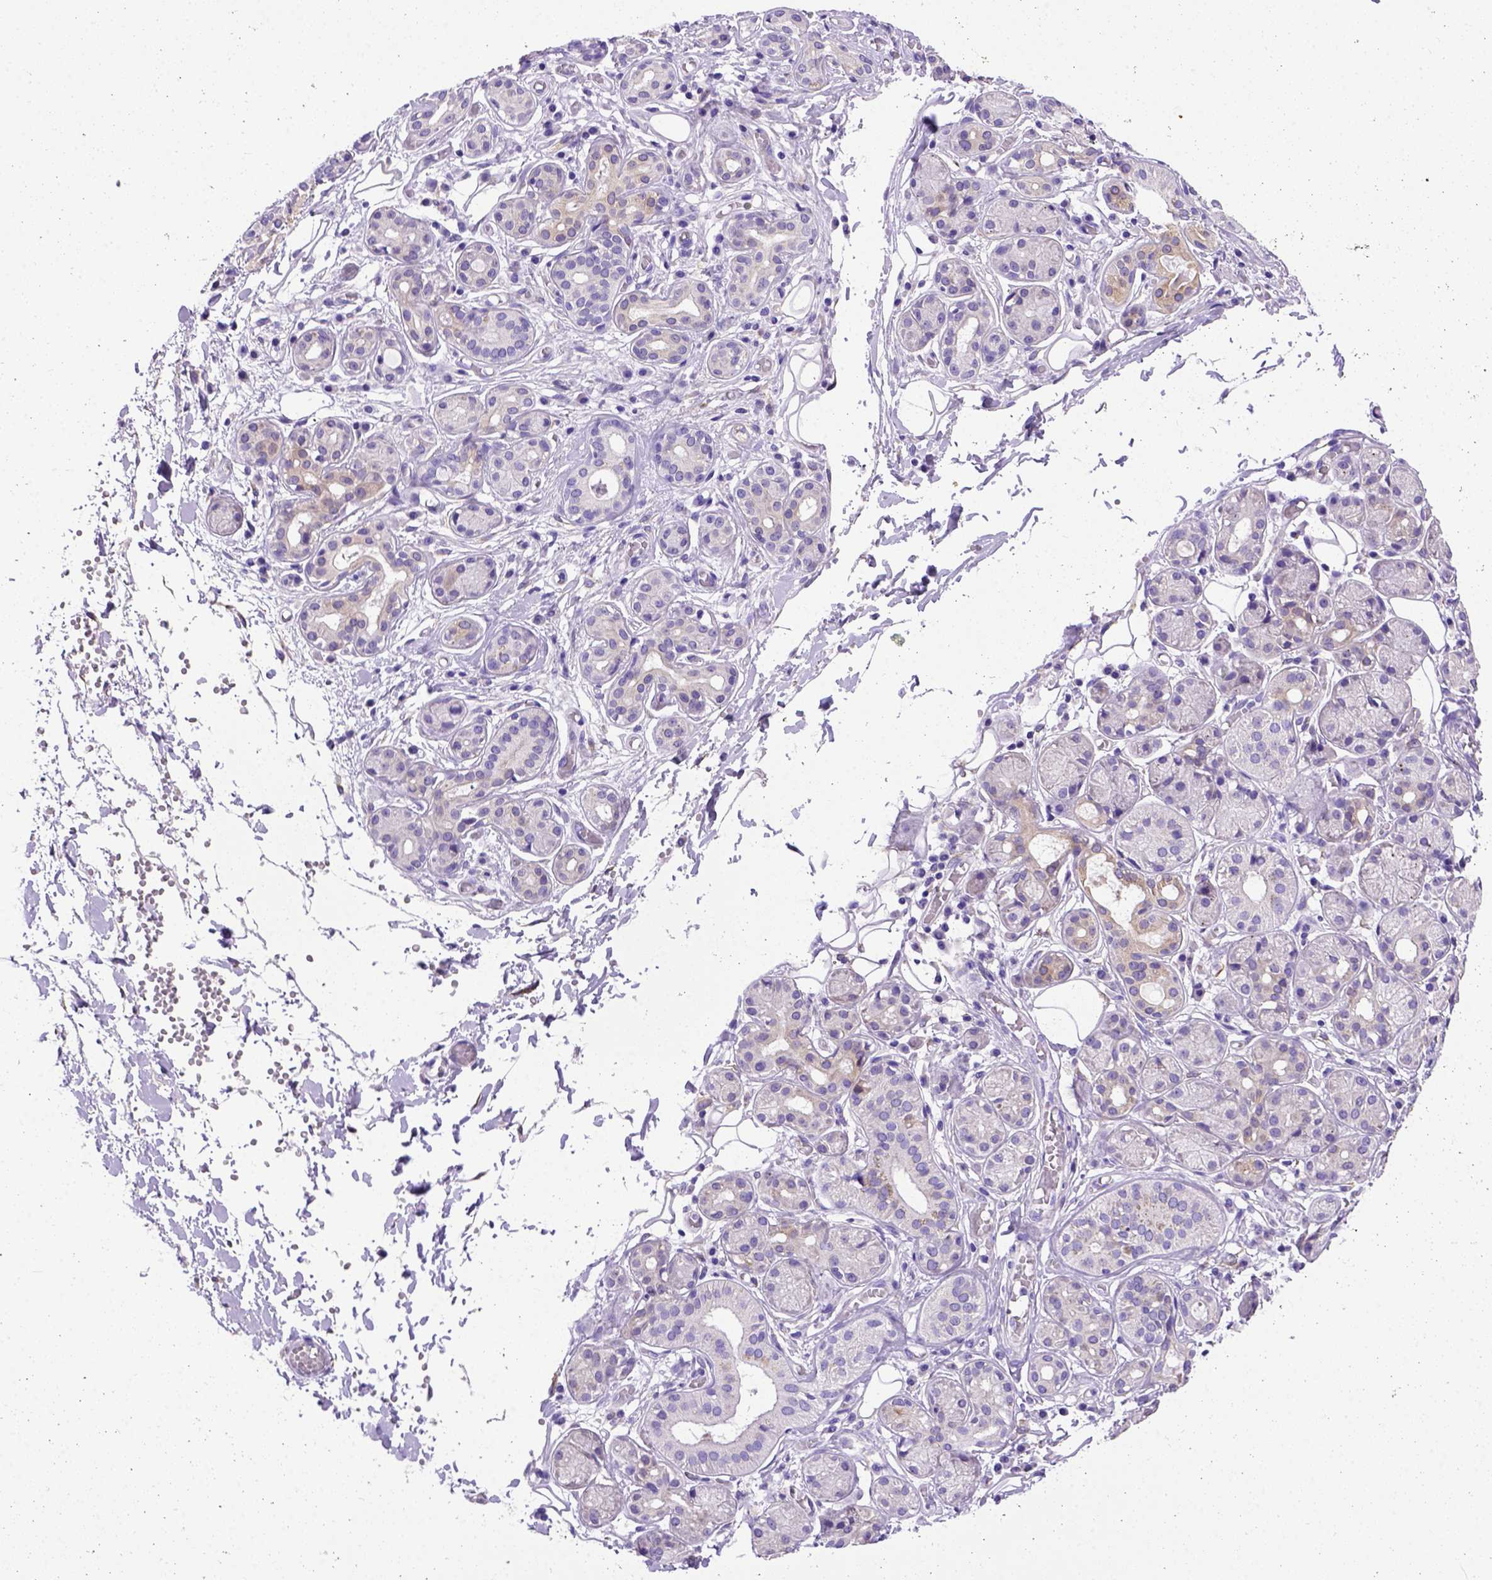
{"staining": {"intensity": "negative", "quantity": "none", "location": "none"}, "tissue": "salivary gland", "cell_type": "Glandular cells", "image_type": "normal", "snomed": [{"axis": "morphology", "description": "Normal tissue, NOS"}, {"axis": "topography", "description": "Salivary gland"}, {"axis": "topography", "description": "Peripheral nerve tissue"}], "caption": "A photomicrograph of salivary gland stained for a protein shows no brown staining in glandular cells. Brightfield microscopy of IHC stained with DAB (brown) and hematoxylin (blue), captured at high magnification.", "gene": "PTGES", "patient": {"sex": "male", "age": 71}}